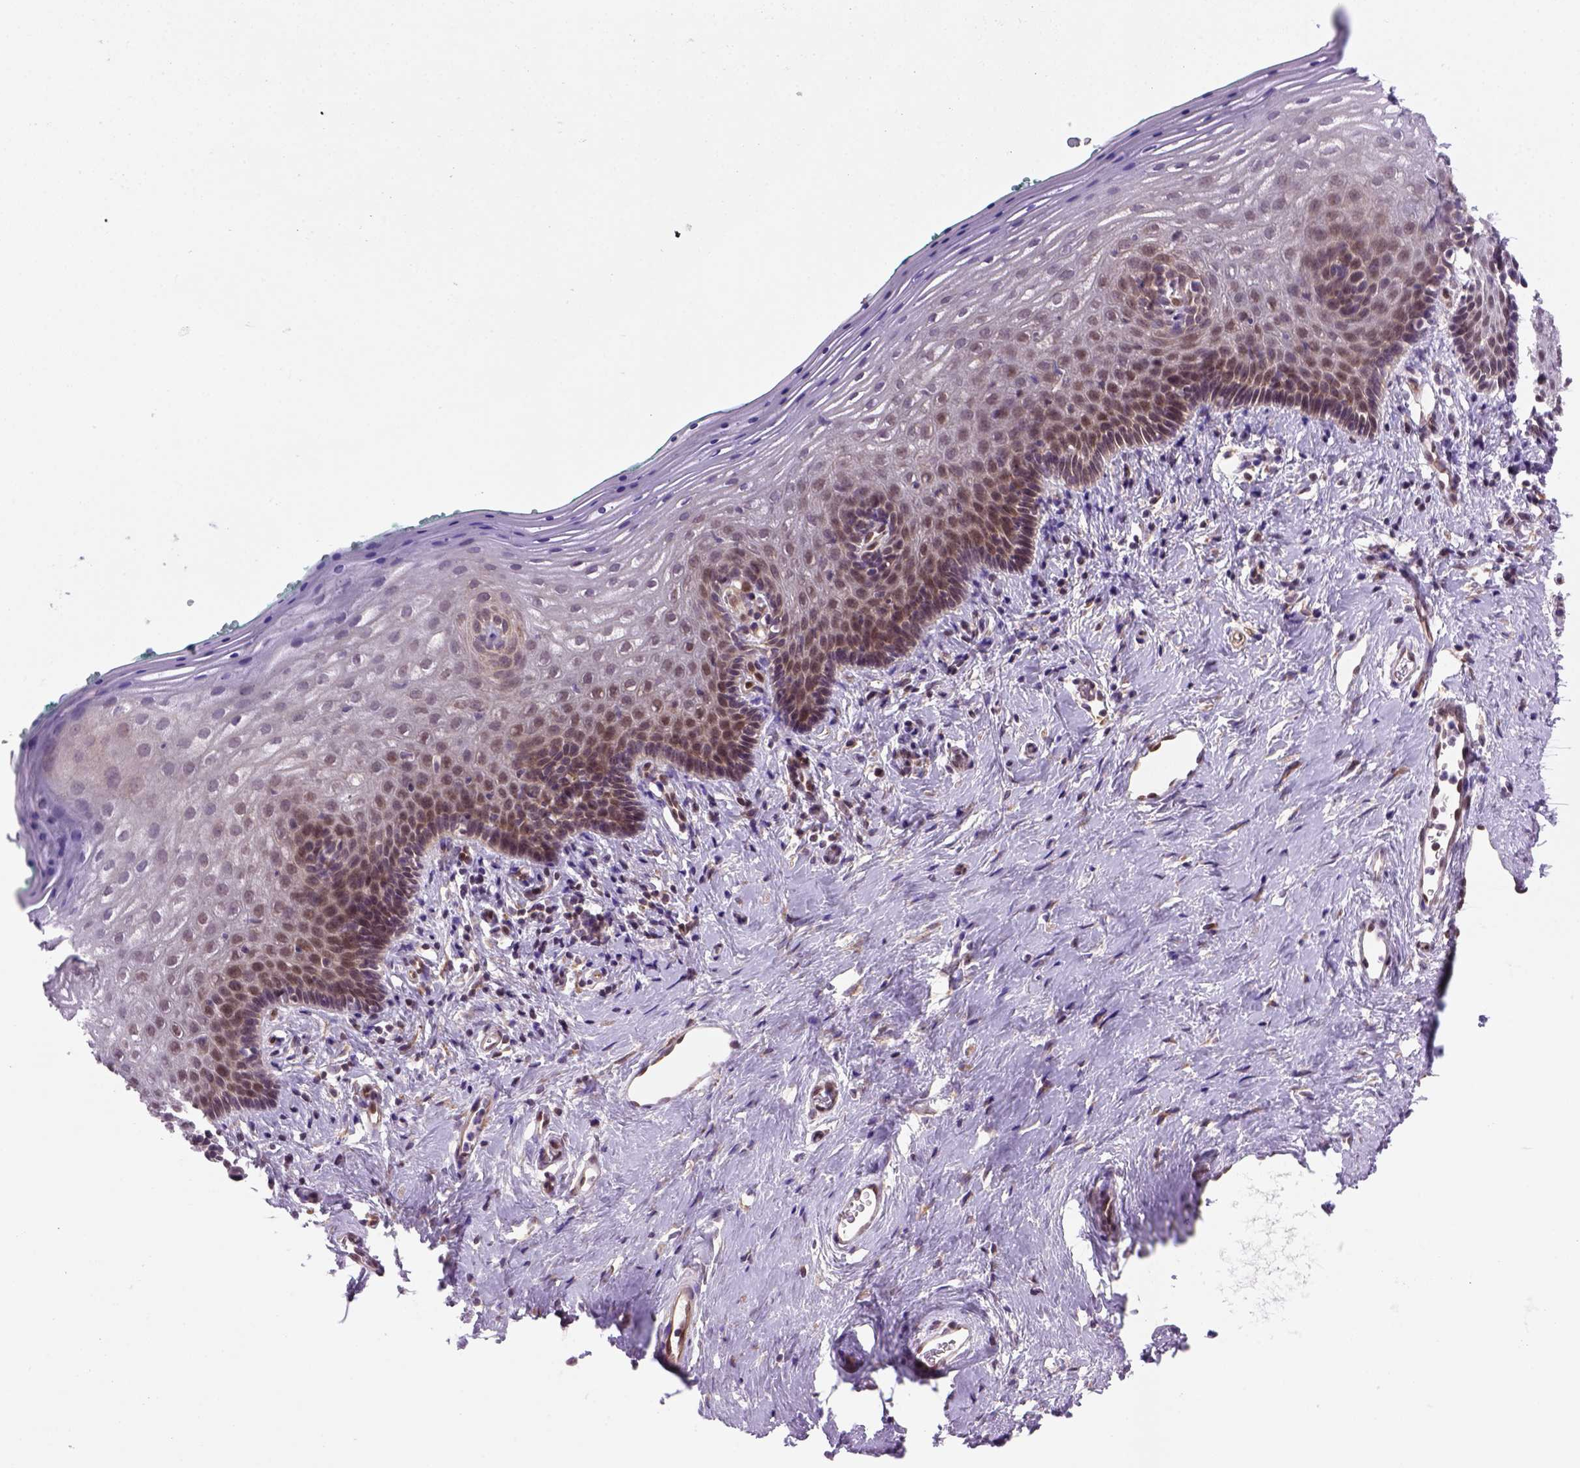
{"staining": {"intensity": "moderate", "quantity": "25%-75%", "location": "nuclear"}, "tissue": "vagina", "cell_type": "Squamous epithelial cells", "image_type": "normal", "snomed": [{"axis": "morphology", "description": "Normal tissue, NOS"}, {"axis": "topography", "description": "Vagina"}], "caption": "IHC (DAB) staining of normal vagina exhibits moderate nuclear protein expression in approximately 25%-75% of squamous epithelial cells.", "gene": "MGMT", "patient": {"sex": "female", "age": 42}}